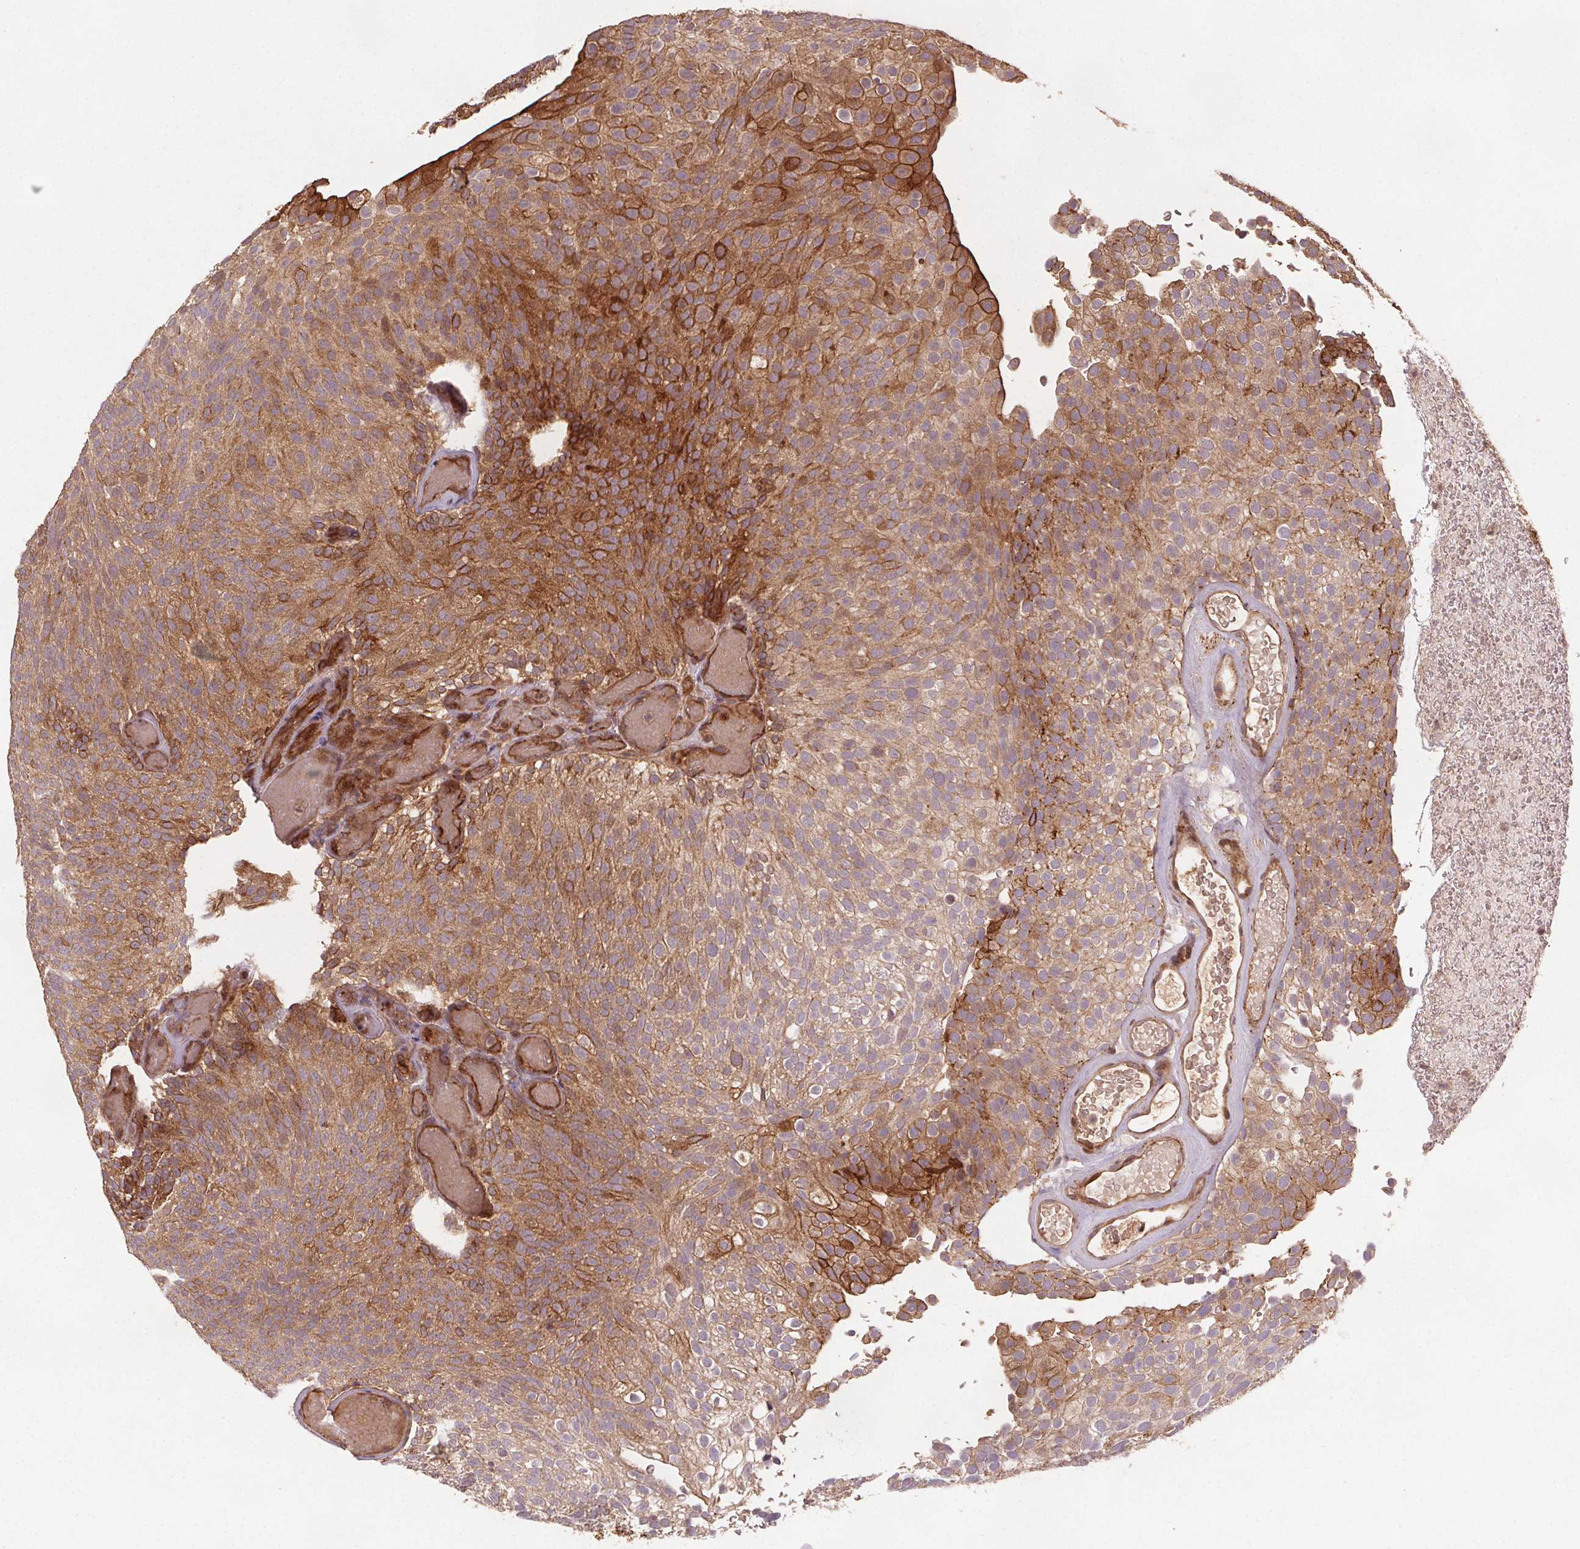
{"staining": {"intensity": "moderate", "quantity": ">75%", "location": "cytoplasmic/membranous"}, "tissue": "urothelial cancer", "cell_type": "Tumor cells", "image_type": "cancer", "snomed": [{"axis": "morphology", "description": "Urothelial carcinoma, Low grade"}, {"axis": "topography", "description": "Urinary bladder"}], "caption": "Immunohistochemistry image of neoplastic tissue: urothelial cancer stained using immunohistochemistry (IHC) demonstrates medium levels of moderate protein expression localized specifically in the cytoplasmic/membranous of tumor cells, appearing as a cytoplasmic/membranous brown color.", "gene": "SEC14L2", "patient": {"sex": "male", "age": 78}}